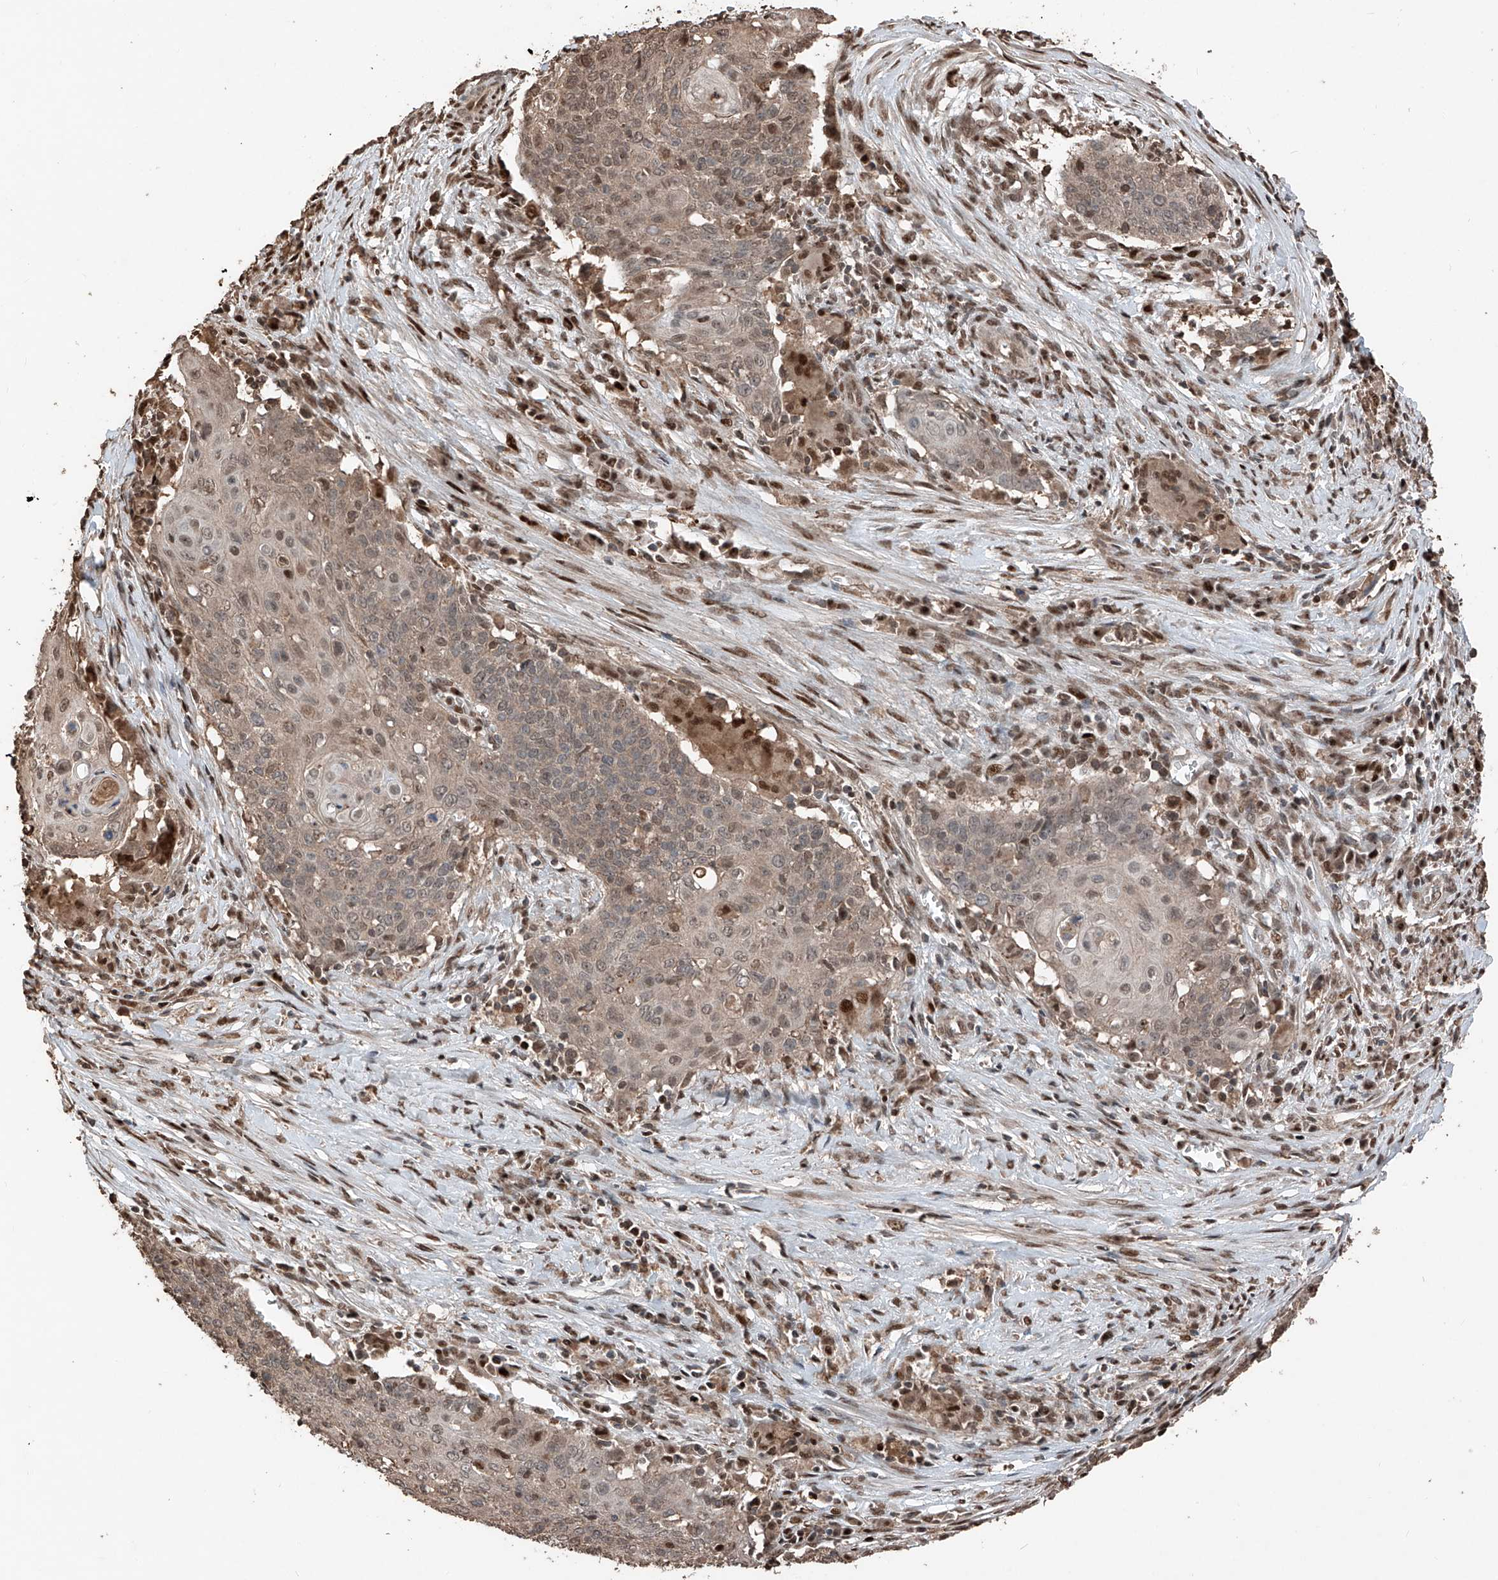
{"staining": {"intensity": "weak", "quantity": "25%-75%", "location": "cytoplasmic/membranous,nuclear"}, "tissue": "cervical cancer", "cell_type": "Tumor cells", "image_type": "cancer", "snomed": [{"axis": "morphology", "description": "Squamous cell carcinoma, NOS"}, {"axis": "topography", "description": "Cervix"}], "caption": "DAB (3,3'-diaminobenzidine) immunohistochemical staining of cervical squamous cell carcinoma reveals weak cytoplasmic/membranous and nuclear protein positivity in approximately 25%-75% of tumor cells. The protein of interest is stained brown, and the nuclei are stained in blue (DAB (3,3'-diaminobenzidine) IHC with brightfield microscopy, high magnification).", "gene": "RMND1", "patient": {"sex": "female", "age": 39}}